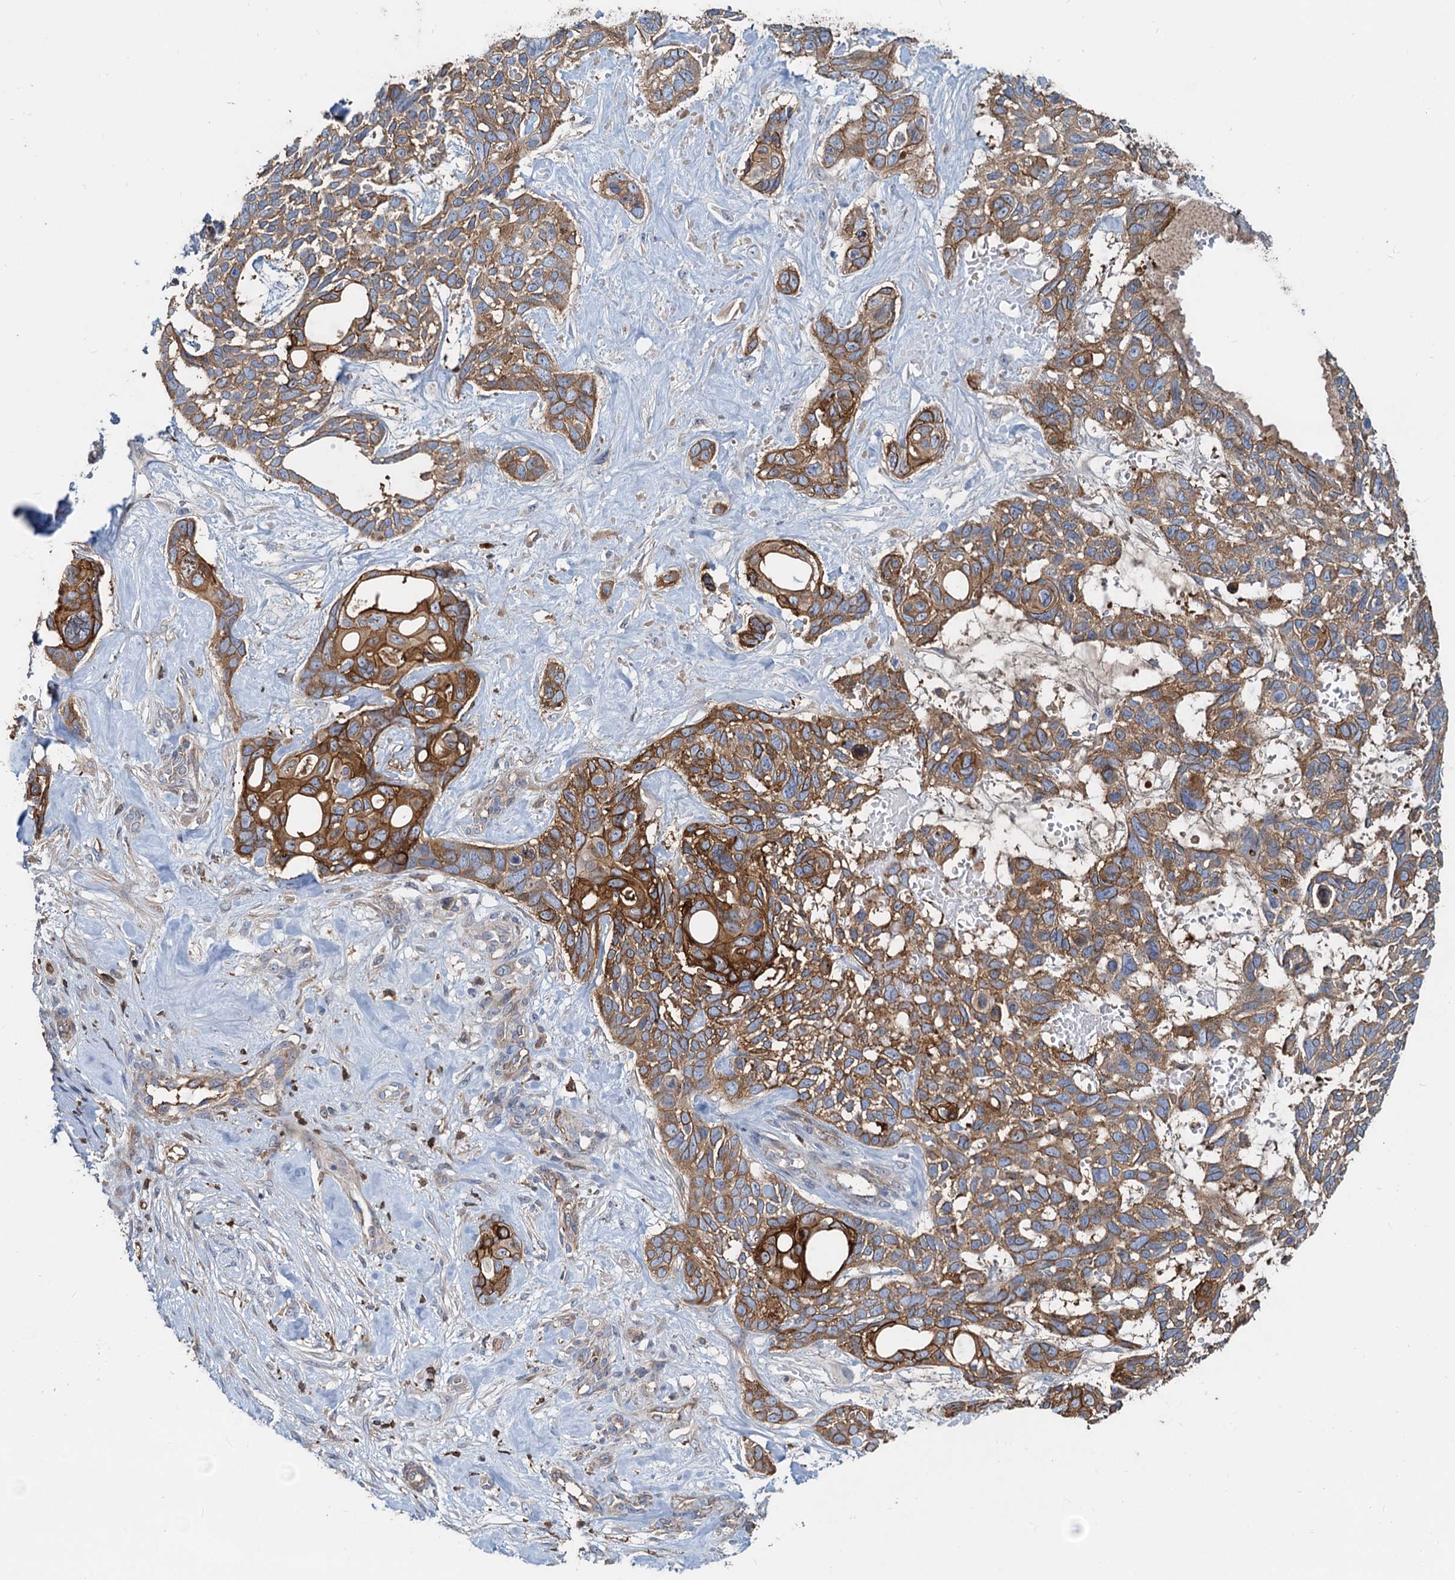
{"staining": {"intensity": "strong", "quantity": ">75%", "location": "cytoplasmic/membranous"}, "tissue": "skin cancer", "cell_type": "Tumor cells", "image_type": "cancer", "snomed": [{"axis": "morphology", "description": "Basal cell carcinoma"}, {"axis": "topography", "description": "Skin"}], "caption": "Skin cancer was stained to show a protein in brown. There is high levels of strong cytoplasmic/membranous expression in about >75% of tumor cells.", "gene": "LNX2", "patient": {"sex": "male", "age": 88}}